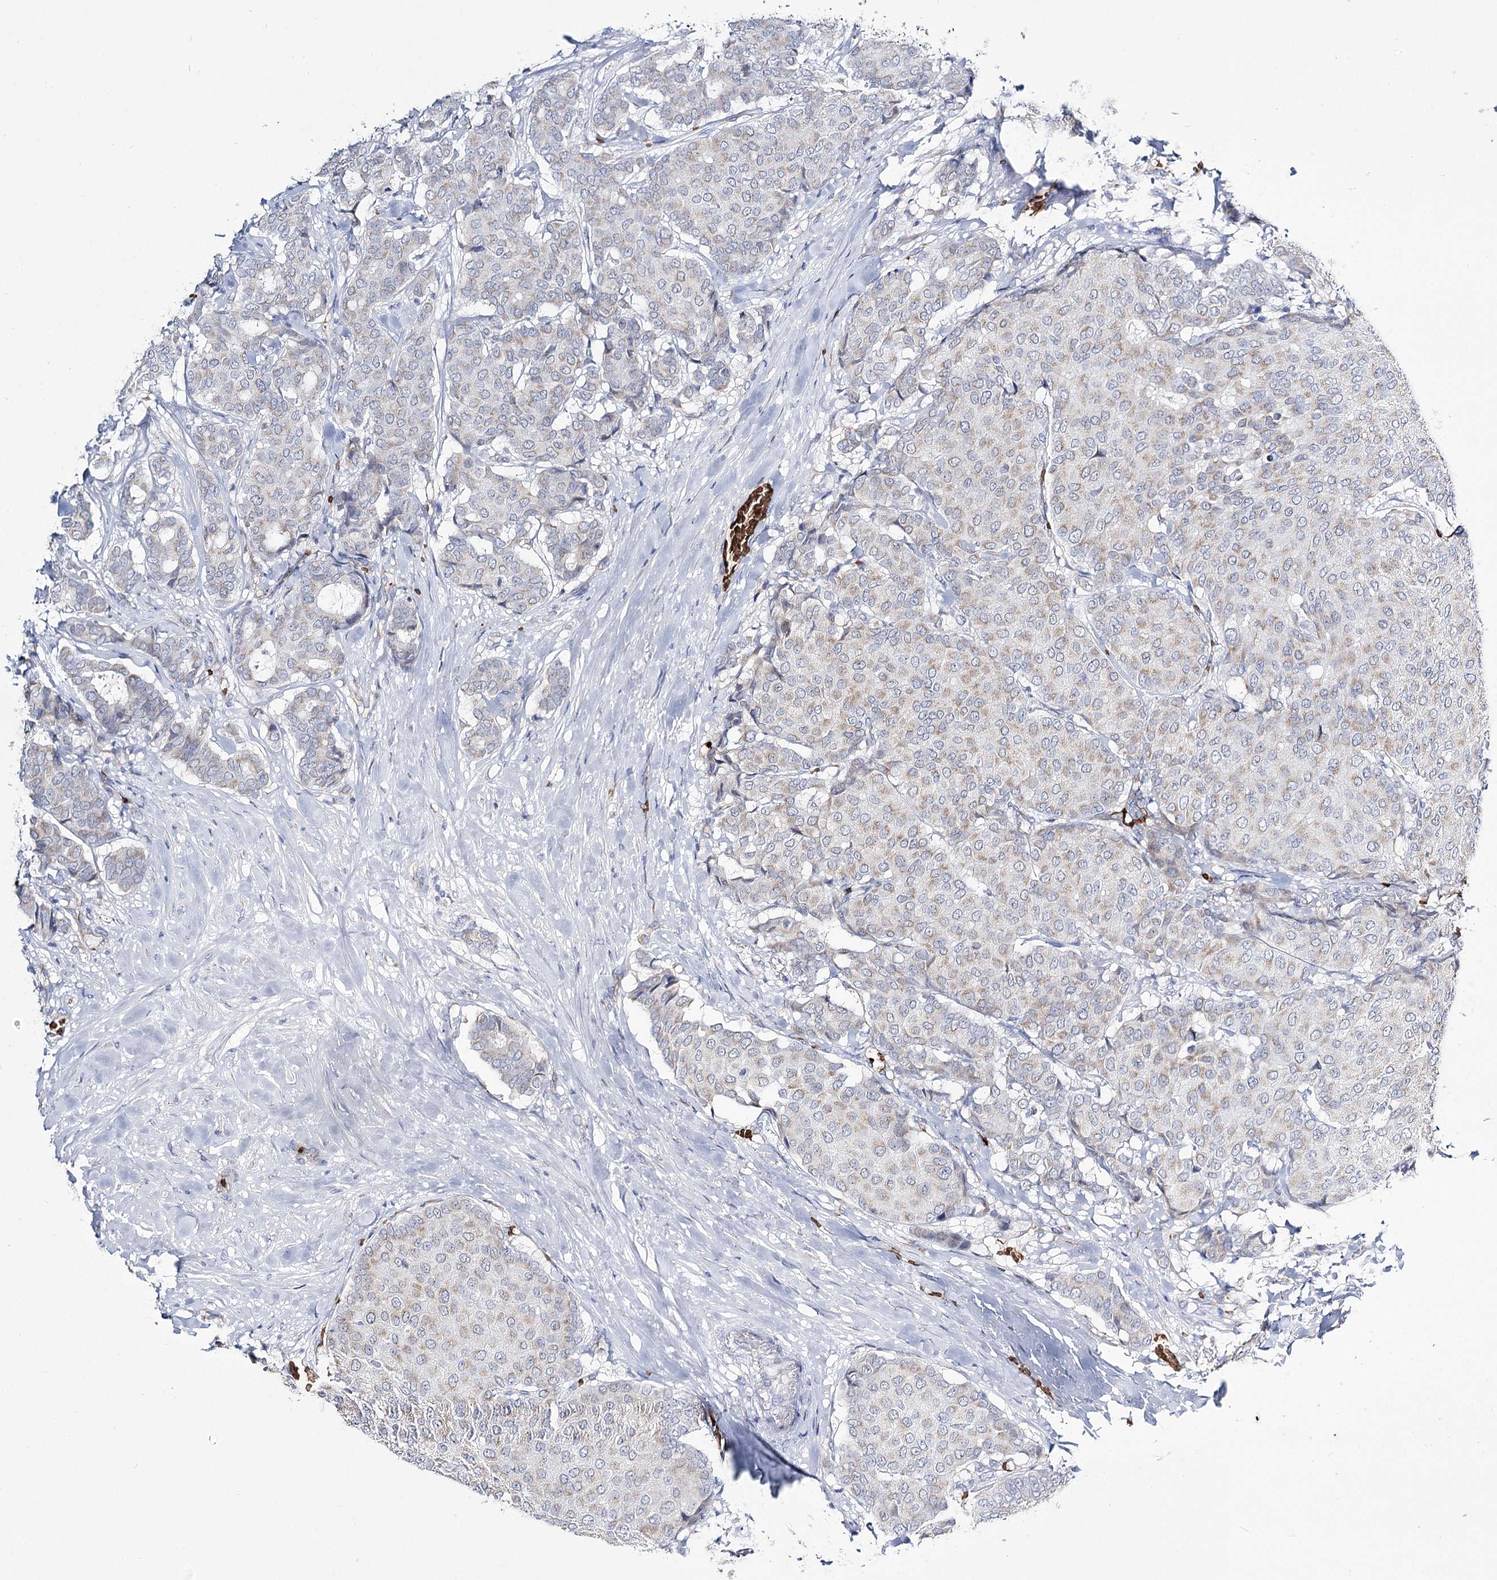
{"staining": {"intensity": "weak", "quantity": "25%-75%", "location": "cytoplasmic/membranous"}, "tissue": "breast cancer", "cell_type": "Tumor cells", "image_type": "cancer", "snomed": [{"axis": "morphology", "description": "Duct carcinoma"}, {"axis": "topography", "description": "Breast"}], "caption": "The histopathology image reveals staining of breast cancer (intraductal carcinoma), revealing weak cytoplasmic/membranous protein positivity (brown color) within tumor cells.", "gene": "GBF1", "patient": {"sex": "female", "age": 75}}